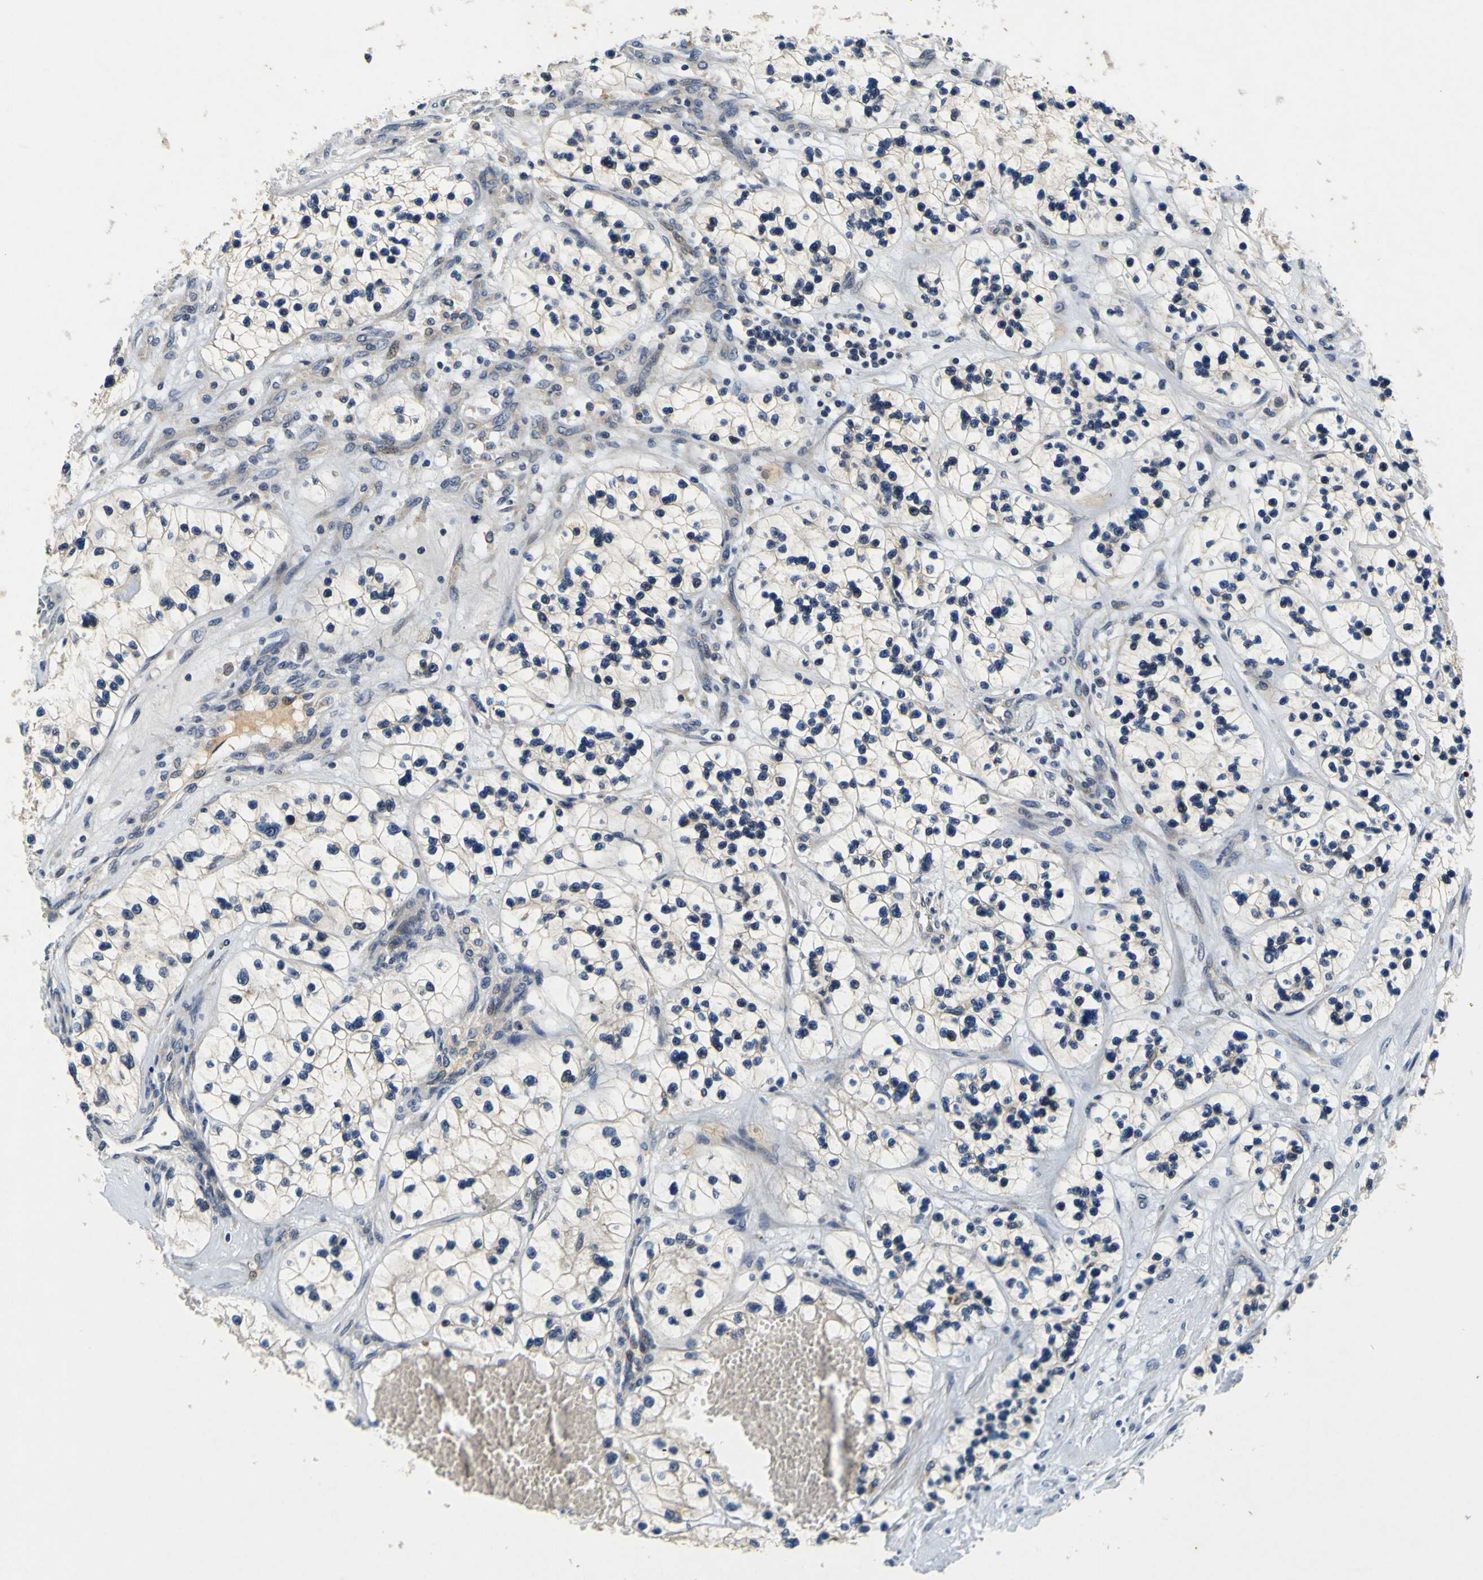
{"staining": {"intensity": "negative", "quantity": "none", "location": "none"}, "tissue": "renal cancer", "cell_type": "Tumor cells", "image_type": "cancer", "snomed": [{"axis": "morphology", "description": "Adenocarcinoma, NOS"}, {"axis": "topography", "description": "Kidney"}], "caption": "Immunohistochemistry (IHC) histopathology image of human renal cancer stained for a protein (brown), which exhibits no staining in tumor cells.", "gene": "EPHB4", "patient": {"sex": "female", "age": 57}}